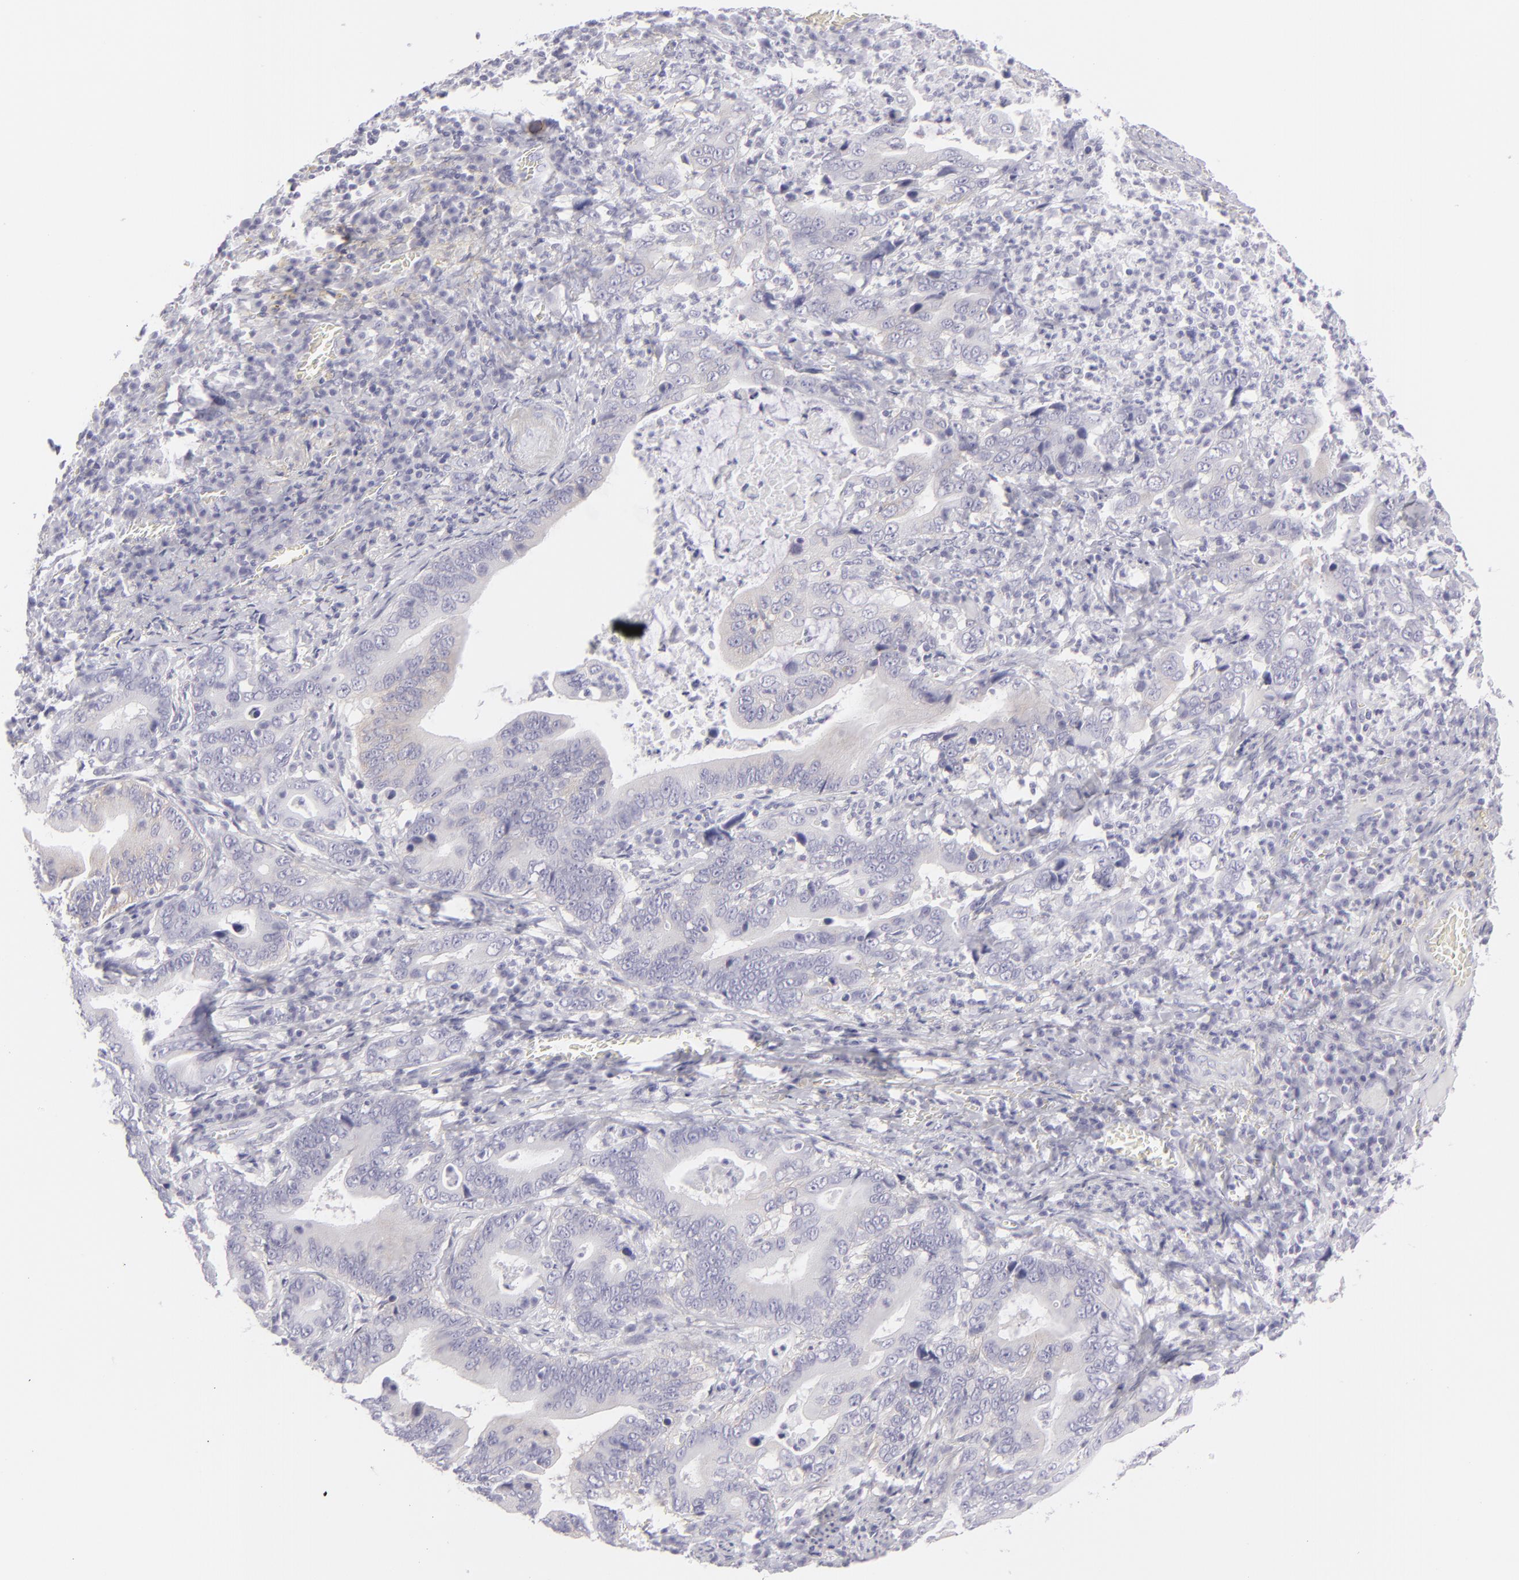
{"staining": {"intensity": "negative", "quantity": "none", "location": "none"}, "tissue": "stomach cancer", "cell_type": "Tumor cells", "image_type": "cancer", "snomed": [{"axis": "morphology", "description": "Adenocarcinoma, NOS"}, {"axis": "topography", "description": "Stomach, upper"}], "caption": "Immunohistochemistry (IHC) histopathology image of neoplastic tissue: human stomach adenocarcinoma stained with DAB (3,3'-diaminobenzidine) displays no significant protein expression in tumor cells.", "gene": "DLG4", "patient": {"sex": "male", "age": 63}}